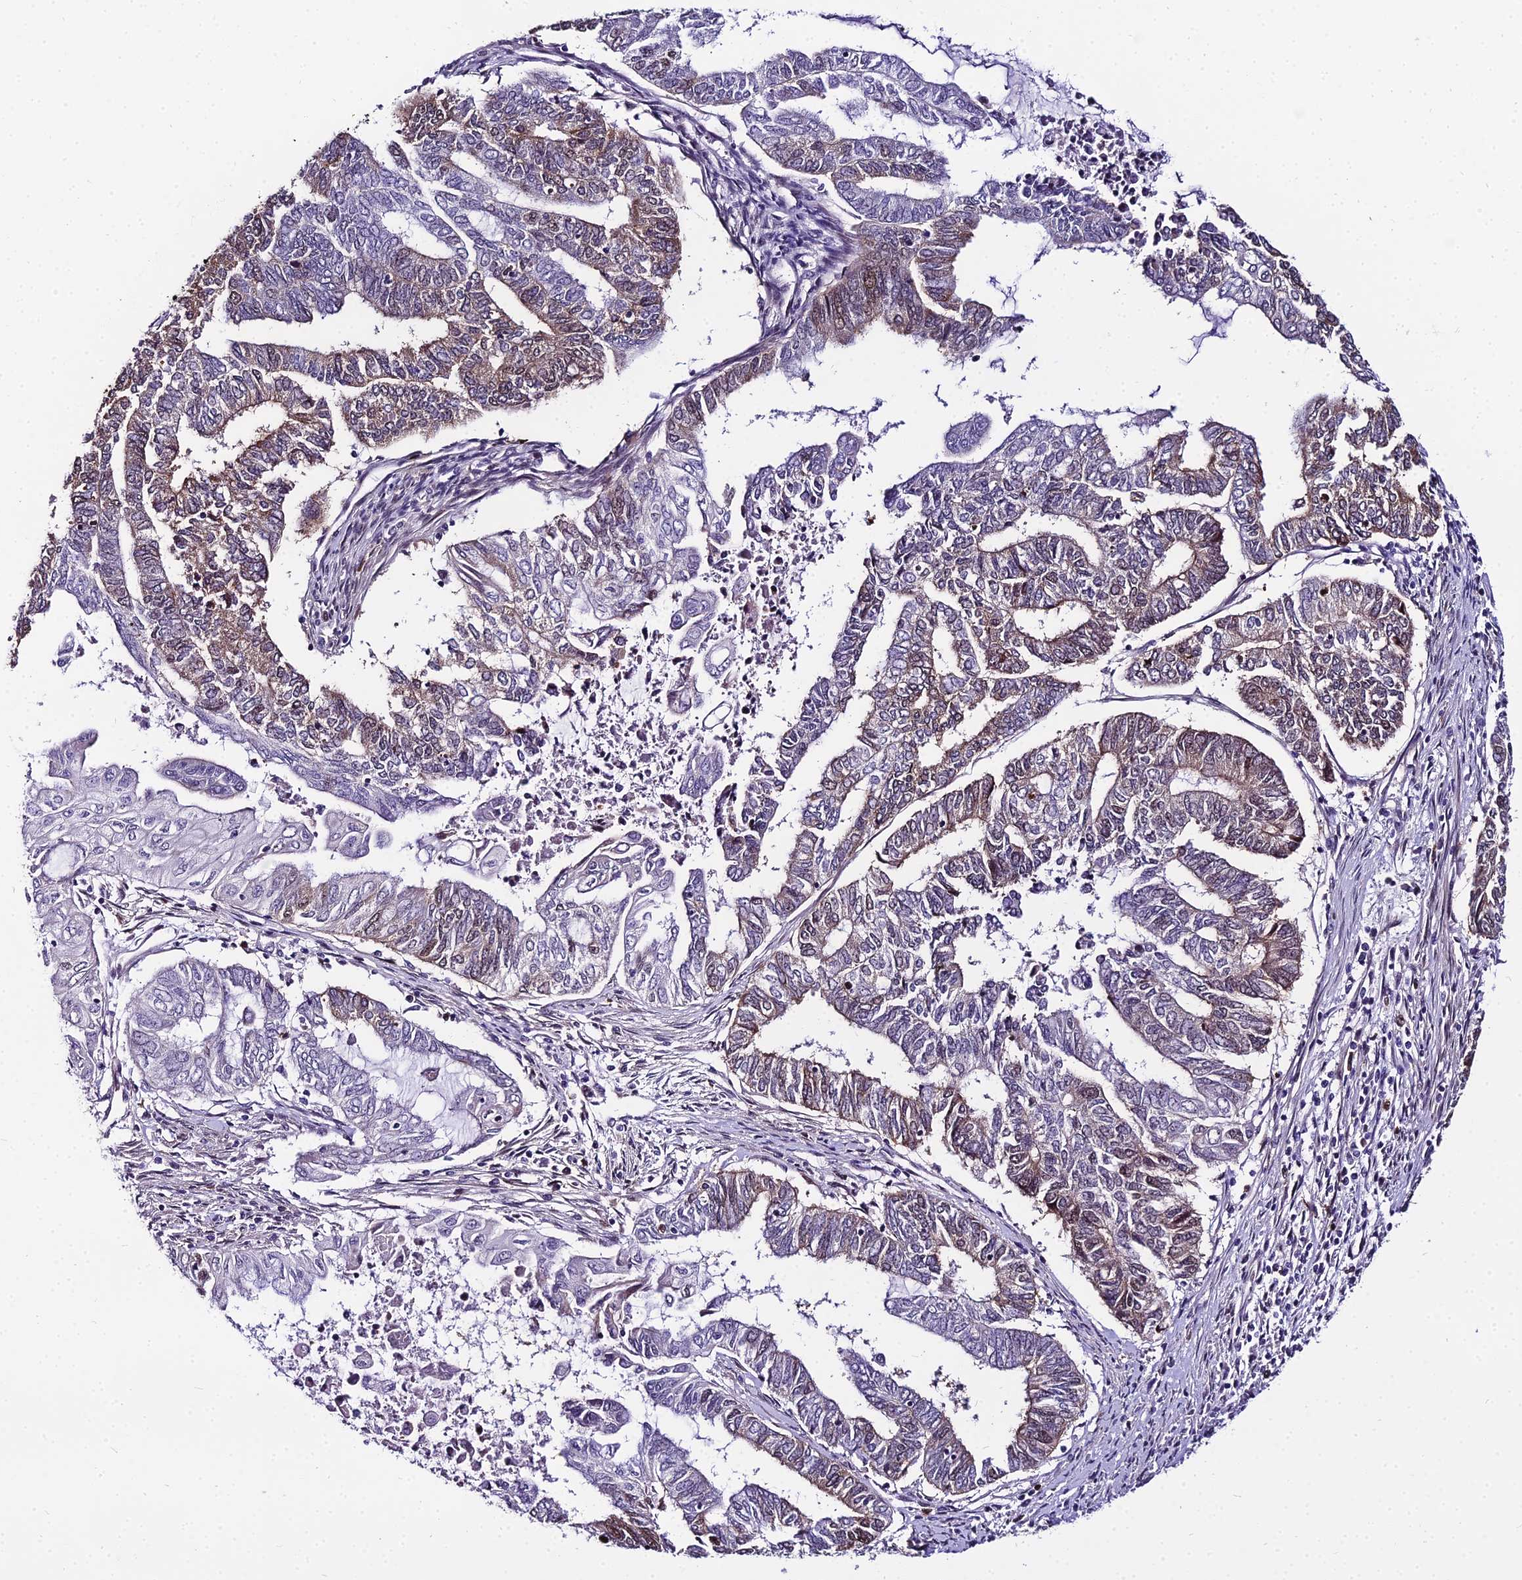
{"staining": {"intensity": "moderate", "quantity": "<25%", "location": "cytoplasmic/membranous,nuclear"}, "tissue": "endometrial cancer", "cell_type": "Tumor cells", "image_type": "cancer", "snomed": [{"axis": "morphology", "description": "Adenocarcinoma, NOS"}, {"axis": "topography", "description": "Uterus"}, {"axis": "topography", "description": "Endometrium"}], "caption": "Approximately <25% of tumor cells in human endometrial cancer (adenocarcinoma) exhibit moderate cytoplasmic/membranous and nuclear protein staining as visualized by brown immunohistochemical staining.", "gene": "TRIML2", "patient": {"sex": "female", "age": 70}}